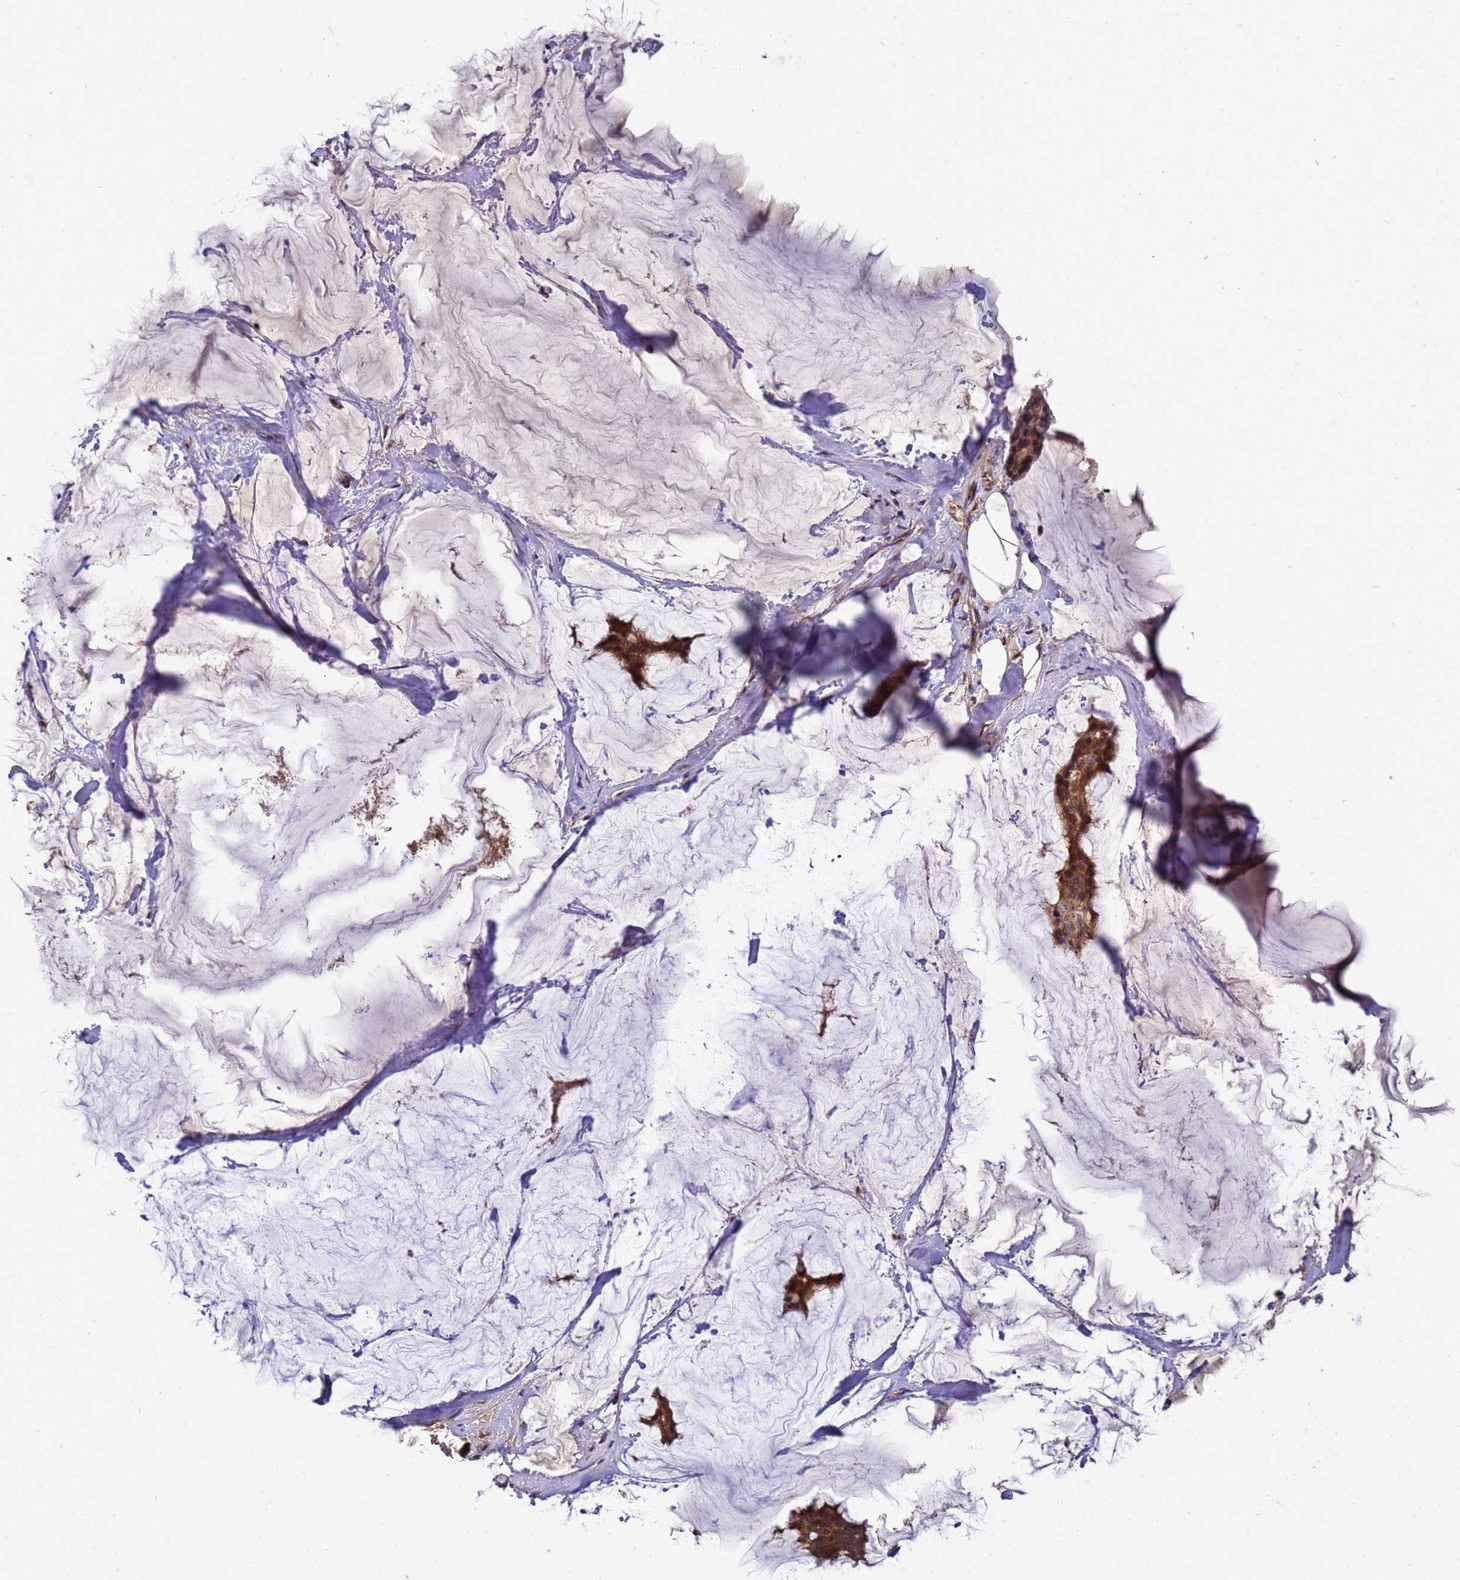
{"staining": {"intensity": "strong", "quantity": ">75%", "location": "cytoplasmic/membranous"}, "tissue": "breast cancer", "cell_type": "Tumor cells", "image_type": "cancer", "snomed": [{"axis": "morphology", "description": "Duct carcinoma"}, {"axis": "topography", "description": "Breast"}], "caption": "Brown immunohistochemical staining in human invasive ductal carcinoma (breast) demonstrates strong cytoplasmic/membranous positivity in about >75% of tumor cells. Using DAB (brown) and hematoxylin (blue) stains, captured at high magnification using brightfield microscopy.", "gene": "GSTCD", "patient": {"sex": "female", "age": 93}}